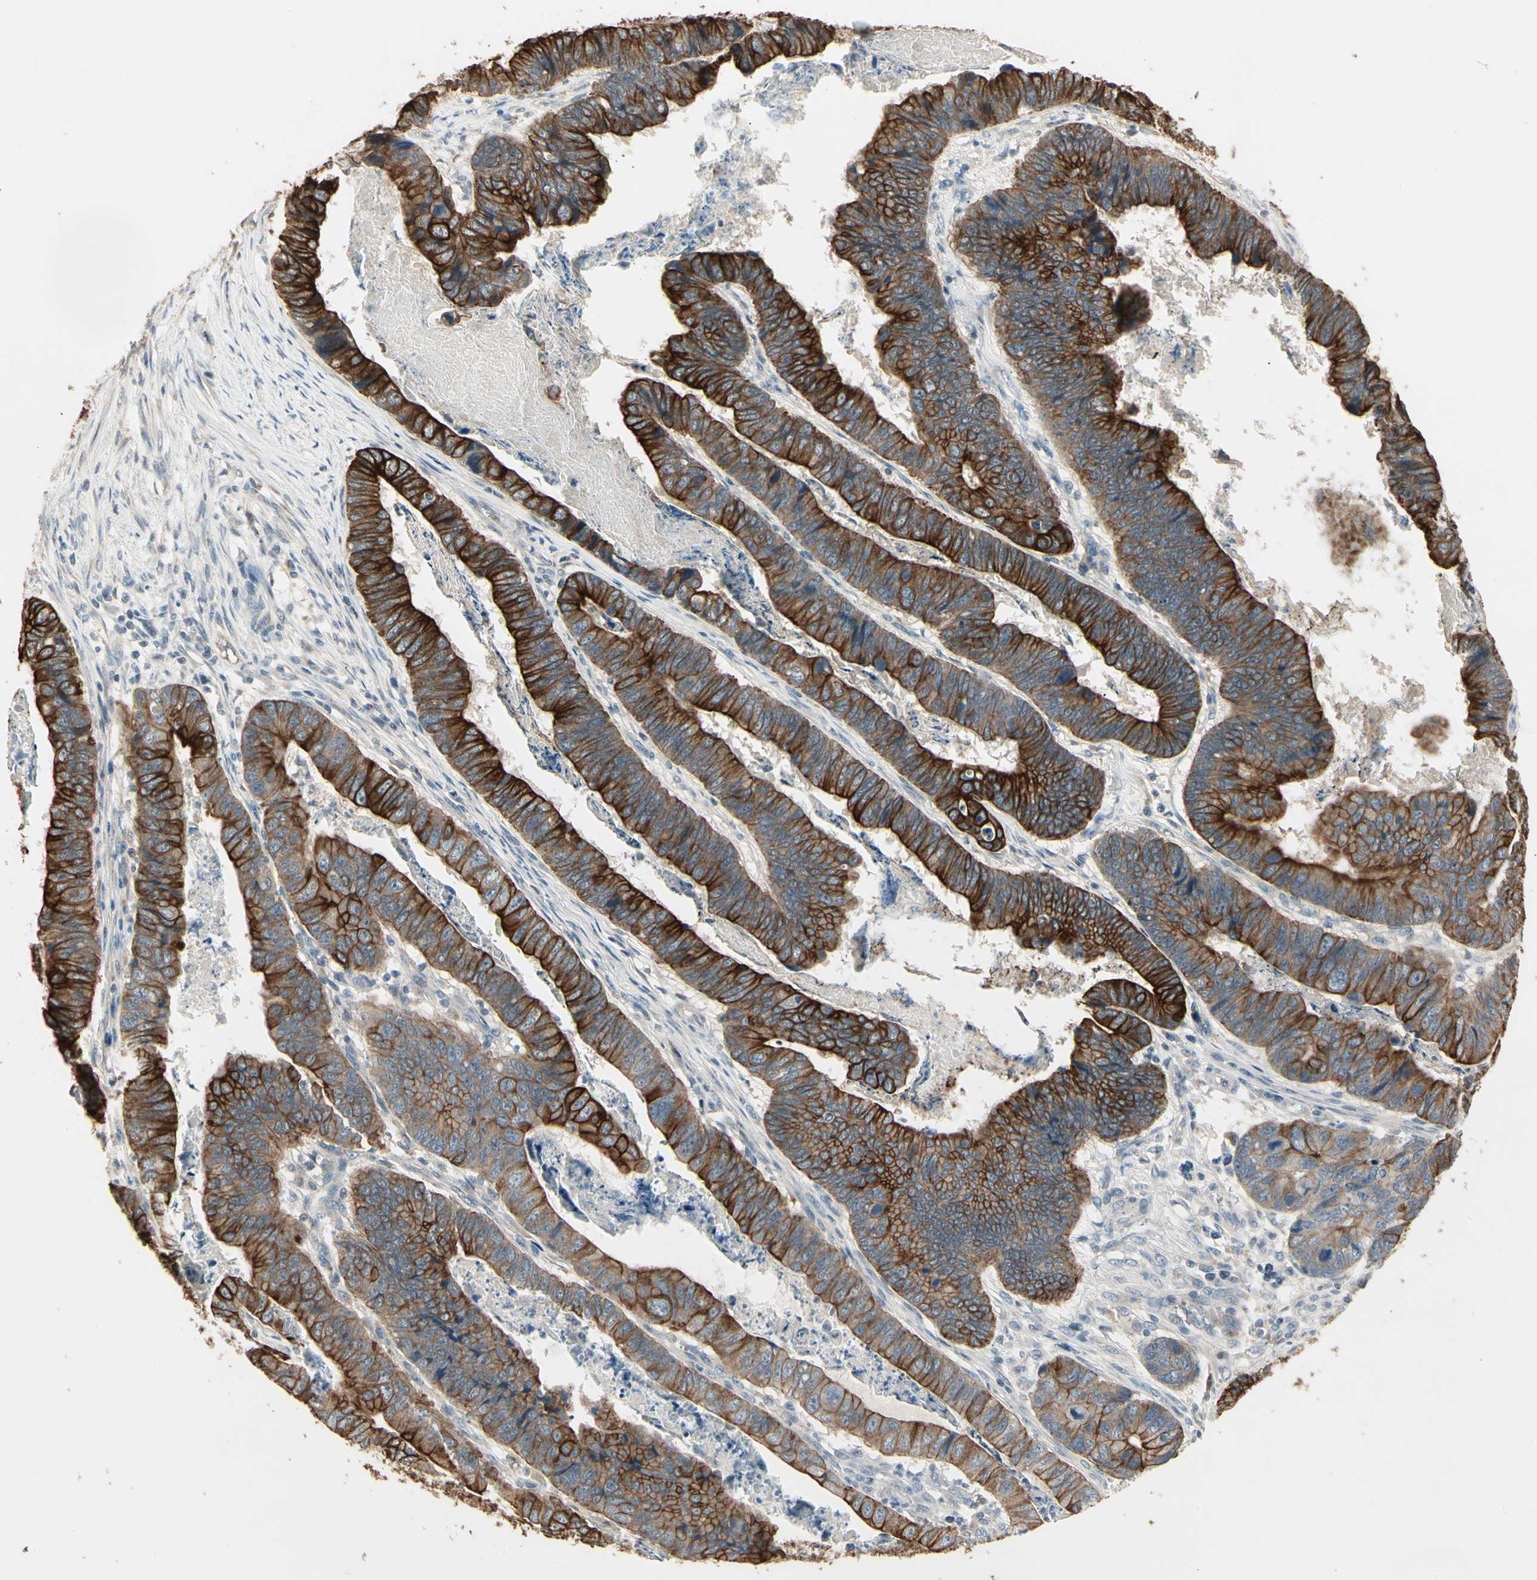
{"staining": {"intensity": "strong", "quantity": ">75%", "location": "cytoplasmic/membranous"}, "tissue": "stomach cancer", "cell_type": "Tumor cells", "image_type": "cancer", "snomed": [{"axis": "morphology", "description": "Adenocarcinoma, NOS"}, {"axis": "topography", "description": "Stomach, lower"}], "caption": "This photomicrograph displays immunohistochemistry (IHC) staining of human stomach cancer (adenocarcinoma), with high strong cytoplasmic/membranous positivity in approximately >75% of tumor cells.", "gene": "SKIL", "patient": {"sex": "male", "age": 77}}